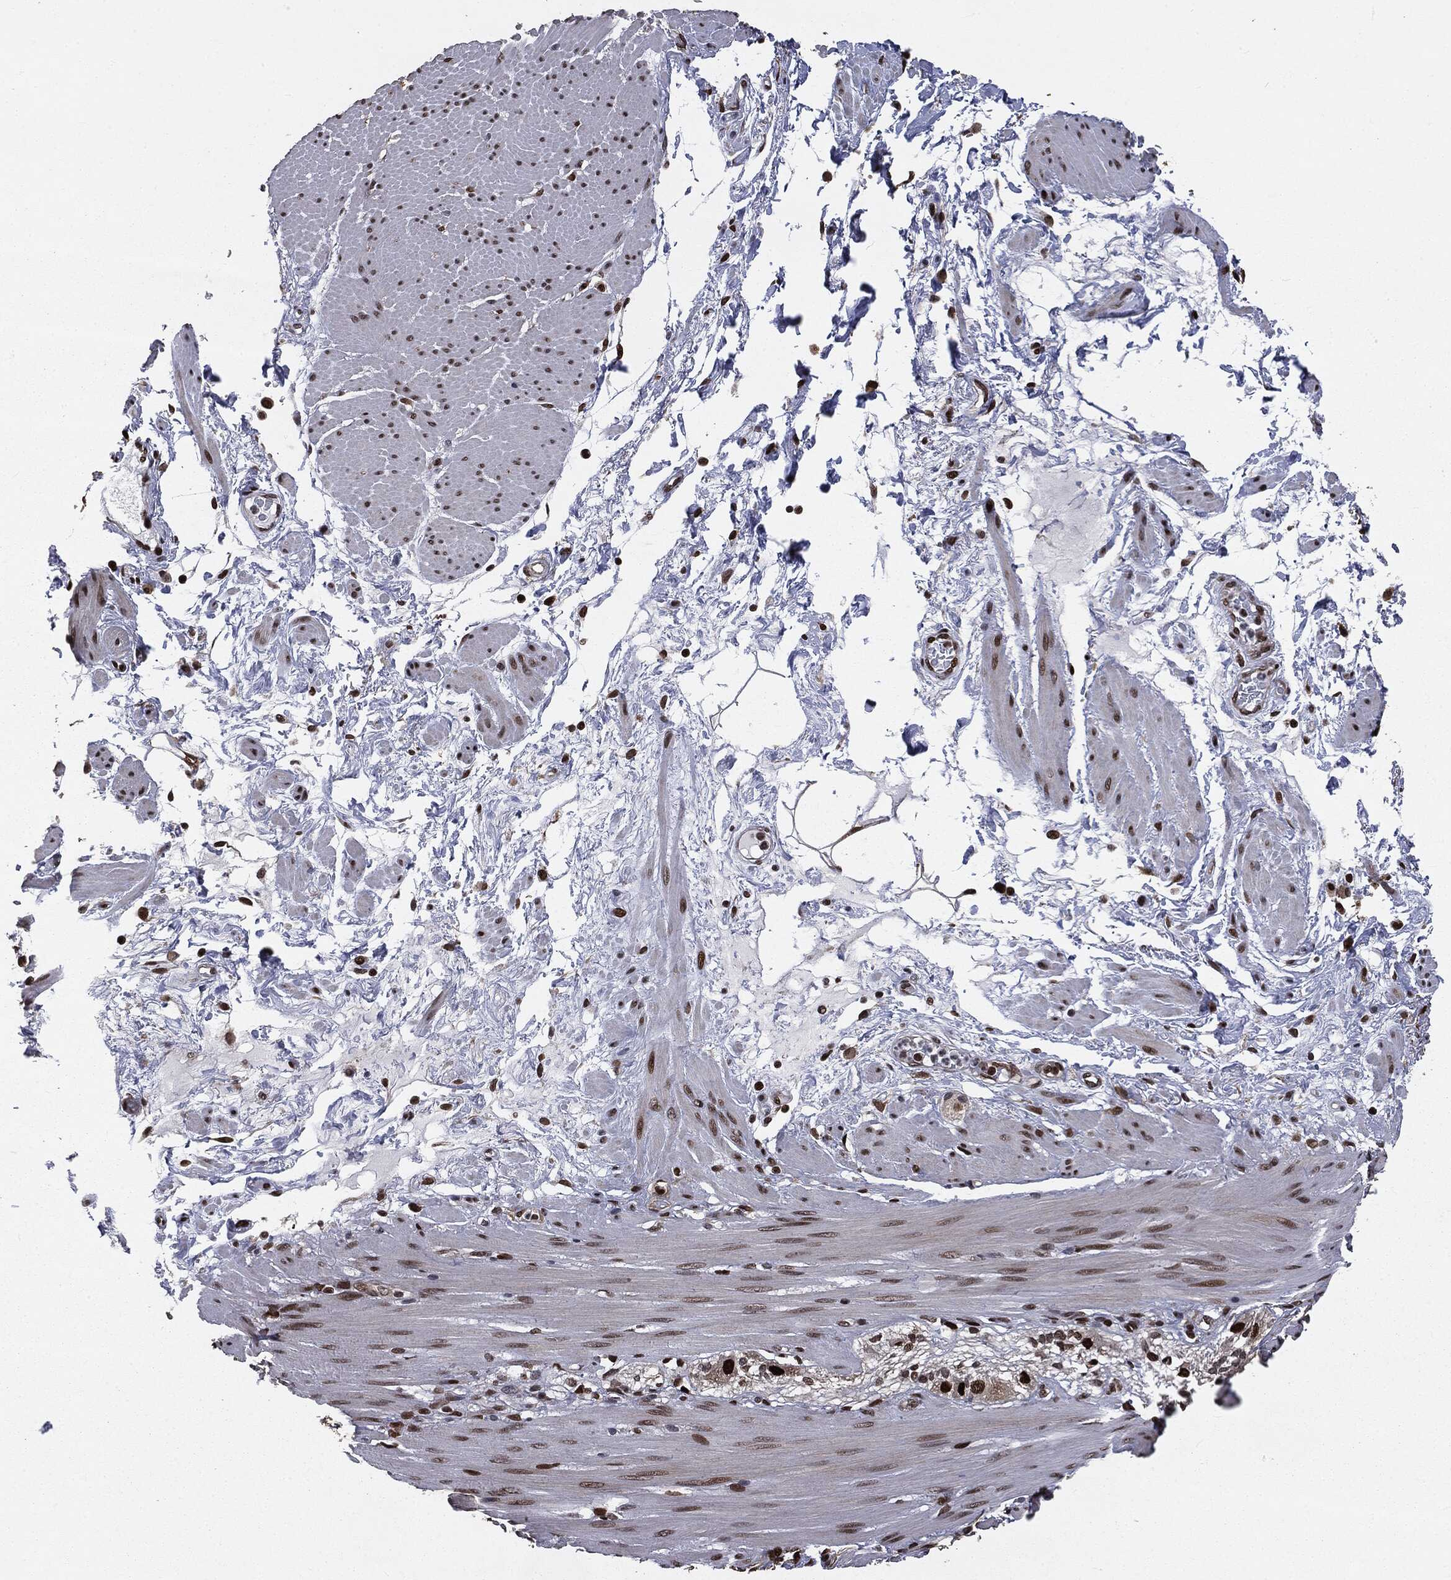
{"staining": {"intensity": "strong", "quantity": "25%-75%", "location": "nuclear"}, "tissue": "smooth muscle", "cell_type": "Smooth muscle cells", "image_type": "normal", "snomed": [{"axis": "morphology", "description": "Normal tissue, NOS"}, {"axis": "topography", "description": "Smooth muscle"}, {"axis": "topography", "description": "Anal"}], "caption": "This is a histology image of immunohistochemistry (IHC) staining of normal smooth muscle, which shows strong expression in the nuclear of smooth muscle cells.", "gene": "DVL2", "patient": {"sex": "male", "age": 83}}